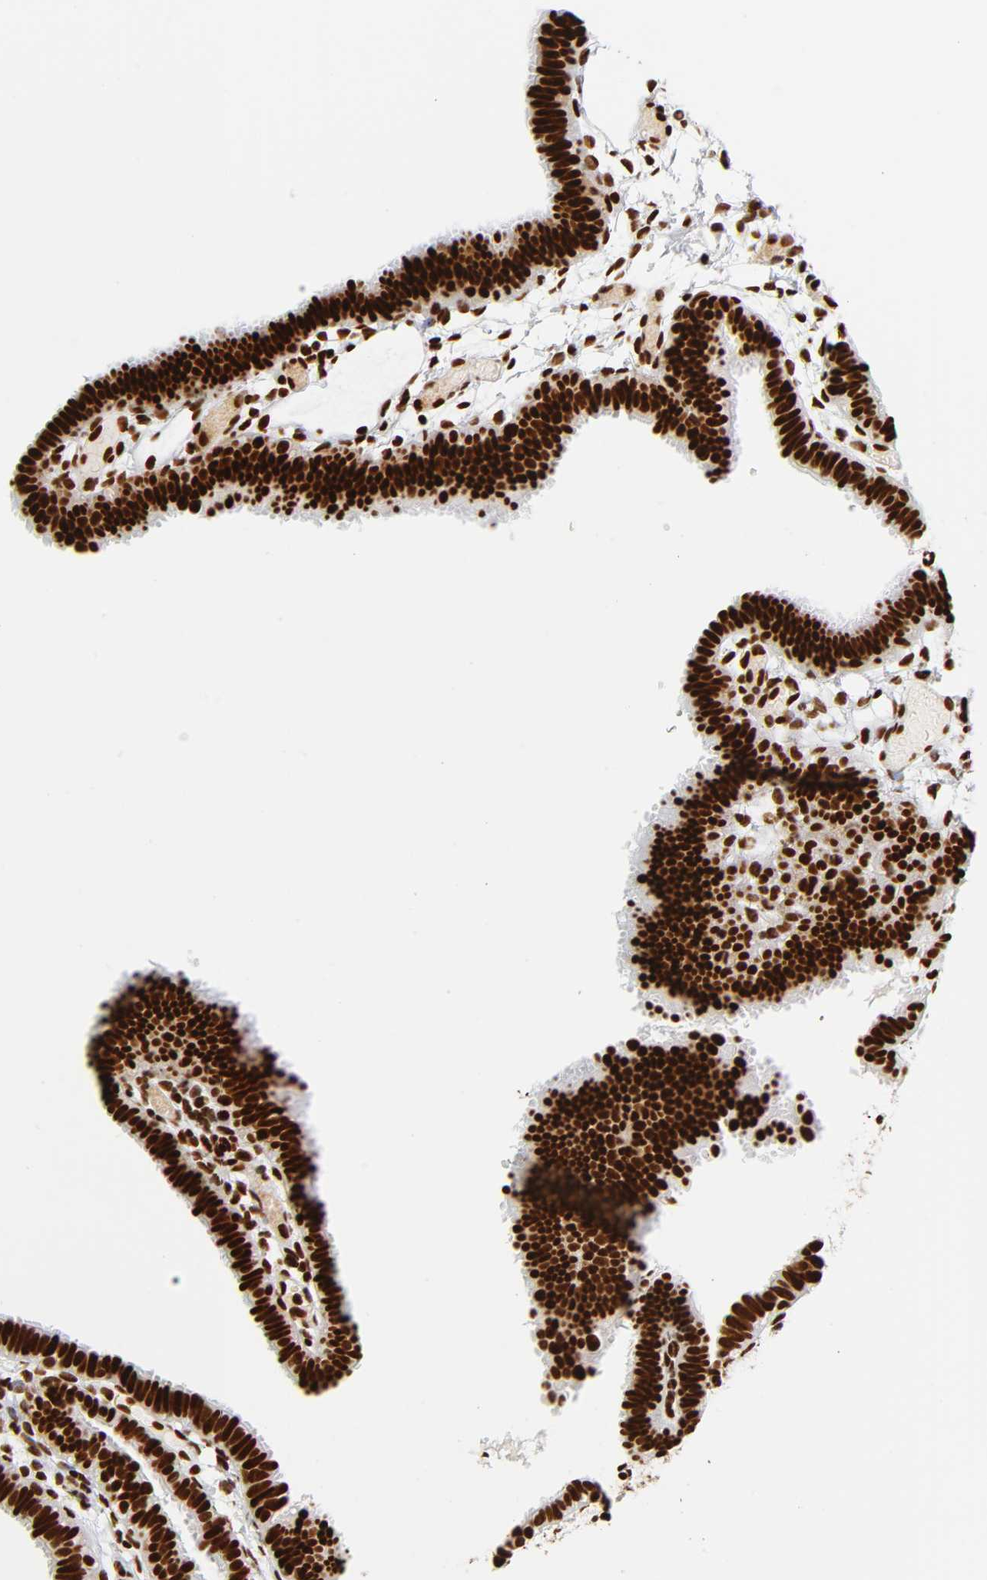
{"staining": {"intensity": "strong", "quantity": ">75%", "location": "nuclear"}, "tissue": "fallopian tube", "cell_type": "Glandular cells", "image_type": "normal", "snomed": [{"axis": "morphology", "description": "Normal tissue, NOS"}, {"axis": "topography", "description": "Fallopian tube"}], "caption": "Immunohistochemical staining of benign fallopian tube demonstrates strong nuclear protein expression in approximately >75% of glandular cells.", "gene": "XRCC6", "patient": {"sex": "female", "age": 29}}